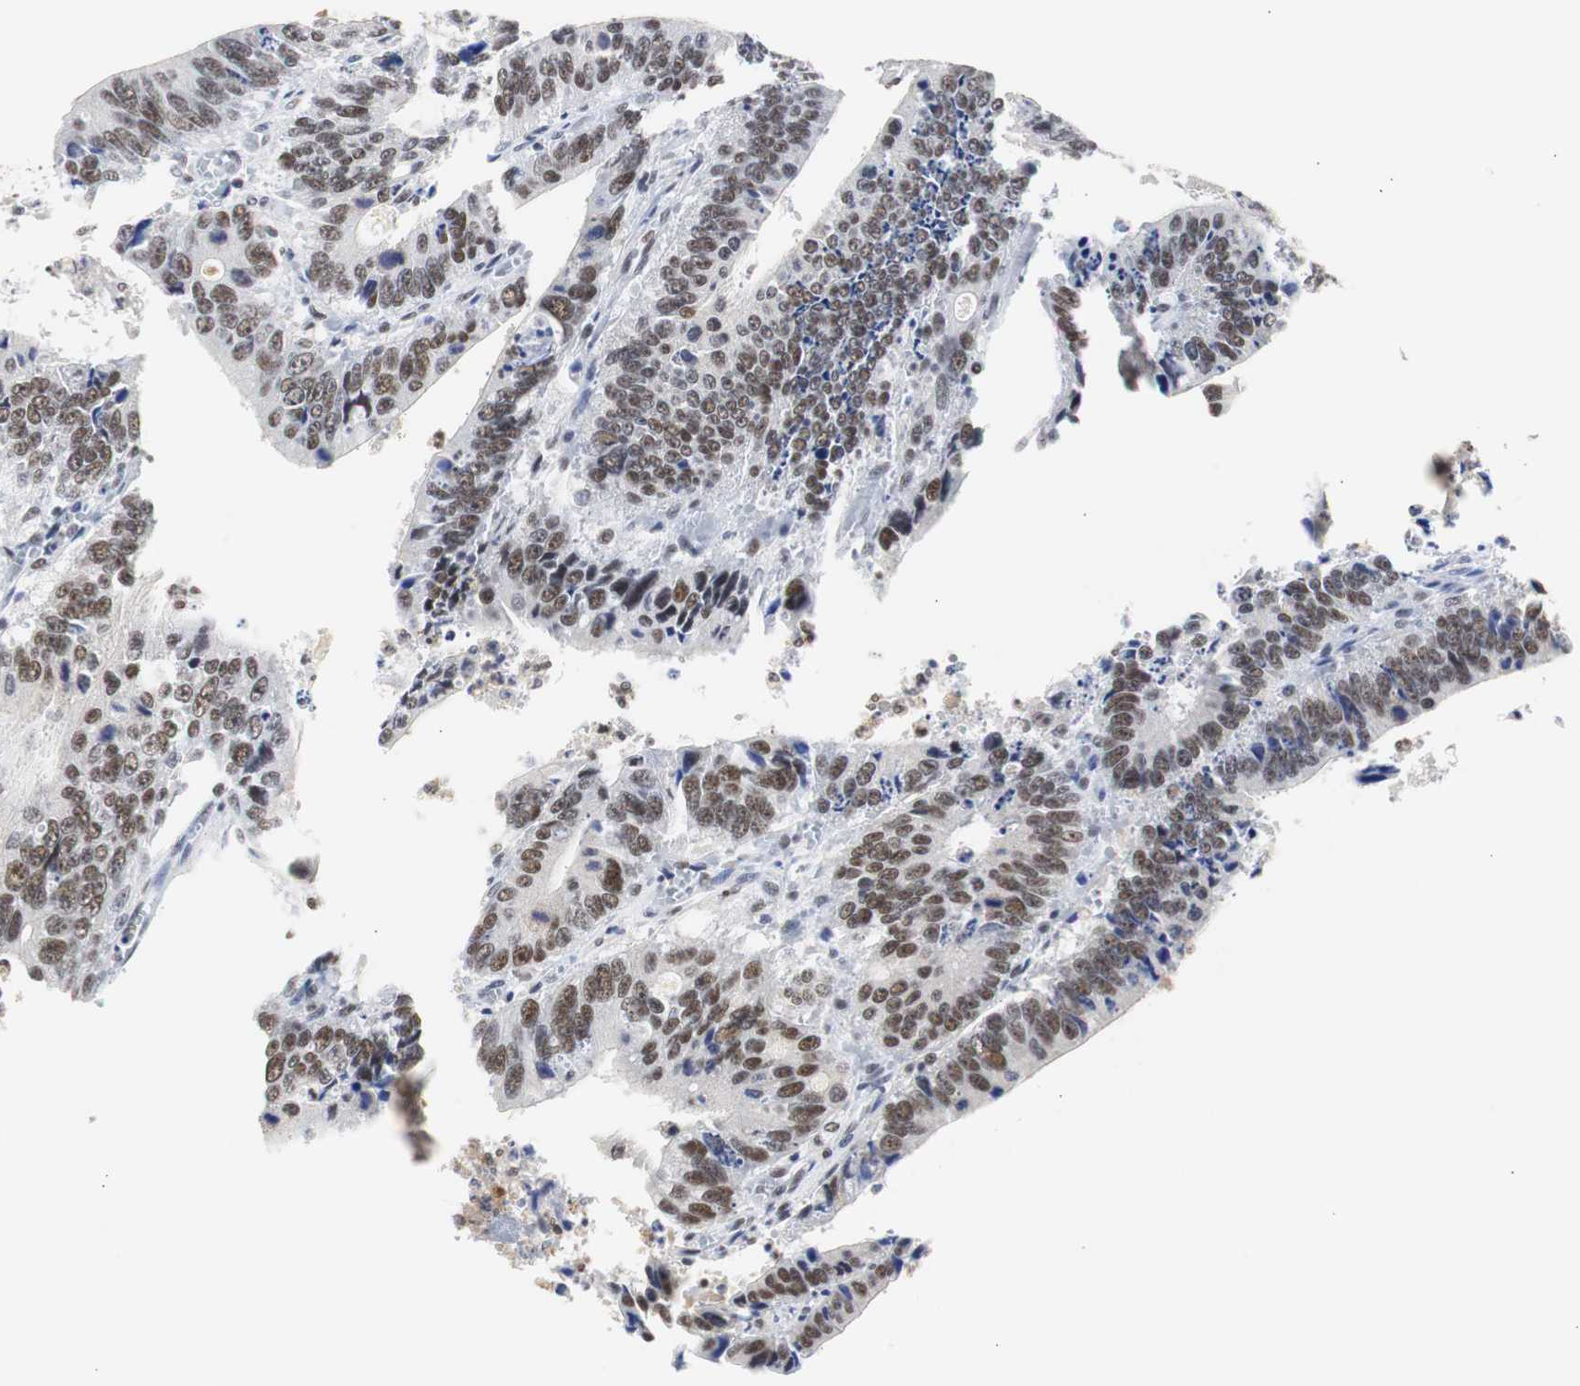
{"staining": {"intensity": "moderate", "quantity": ">75%", "location": "nuclear"}, "tissue": "colorectal cancer", "cell_type": "Tumor cells", "image_type": "cancer", "snomed": [{"axis": "morphology", "description": "Adenocarcinoma, NOS"}, {"axis": "topography", "description": "Colon"}], "caption": "A brown stain shows moderate nuclear staining of a protein in colorectal cancer tumor cells. The staining was performed using DAB, with brown indicating positive protein expression. Nuclei are stained blue with hematoxylin.", "gene": "ZFC3H1", "patient": {"sex": "male", "age": 72}}